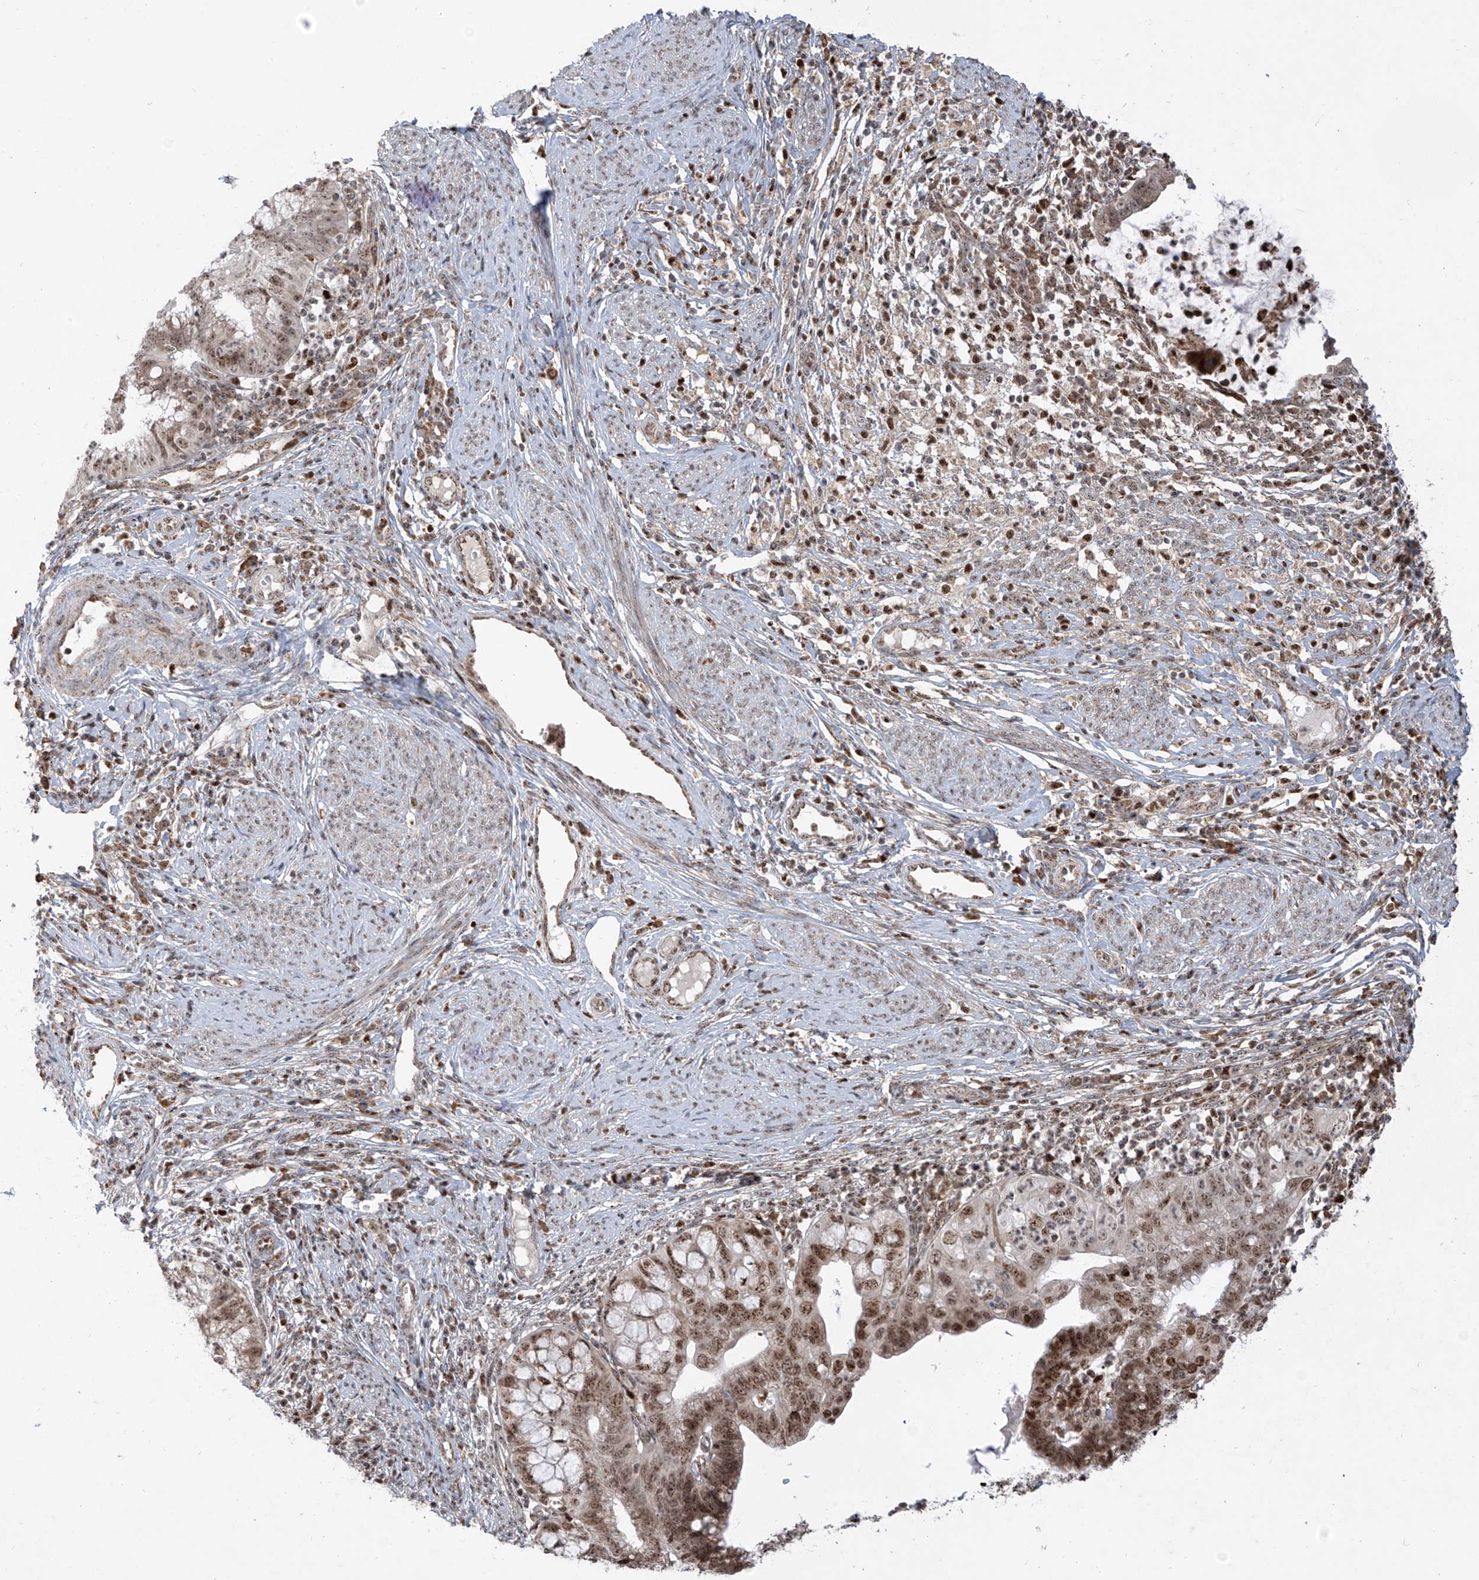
{"staining": {"intensity": "moderate", "quantity": ">75%", "location": "nuclear"}, "tissue": "cervical cancer", "cell_type": "Tumor cells", "image_type": "cancer", "snomed": [{"axis": "morphology", "description": "Adenocarcinoma, NOS"}, {"axis": "topography", "description": "Cervix"}], "caption": "Immunohistochemistry (IHC) (DAB (3,3'-diaminobenzidine)) staining of adenocarcinoma (cervical) shows moderate nuclear protein staining in about >75% of tumor cells.", "gene": "ZBTB8A", "patient": {"sex": "female", "age": 36}}